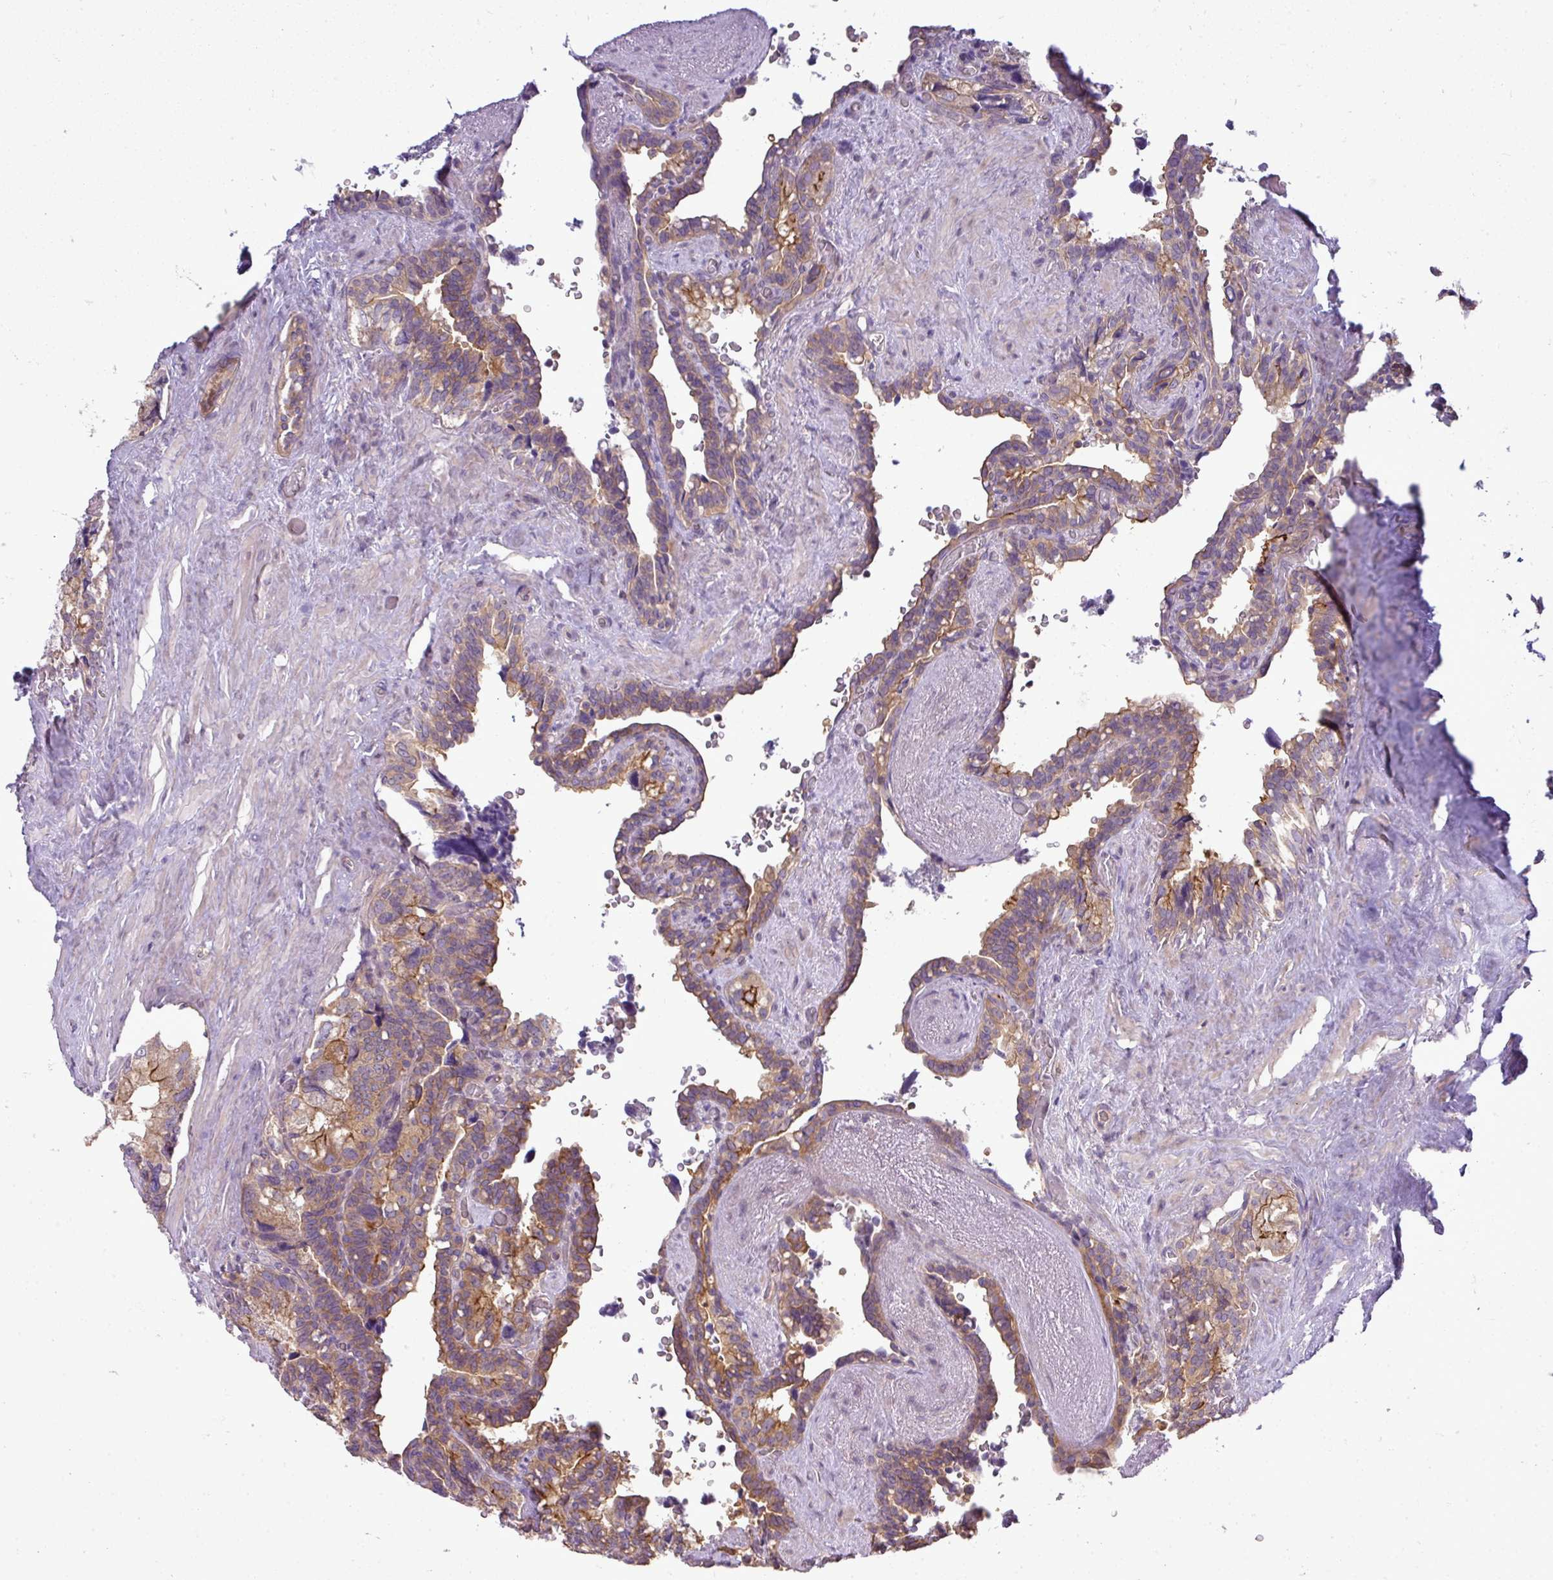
{"staining": {"intensity": "moderate", "quantity": ">75%", "location": "cytoplasmic/membranous"}, "tissue": "seminal vesicle", "cell_type": "Glandular cells", "image_type": "normal", "snomed": [{"axis": "morphology", "description": "Normal tissue, NOS"}, {"axis": "topography", "description": "Seminal veicle"}], "caption": "A micrograph showing moderate cytoplasmic/membranous expression in about >75% of glandular cells in unremarkable seminal vesicle, as visualized by brown immunohistochemical staining.", "gene": "STAT5A", "patient": {"sex": "male", "age": 68}}